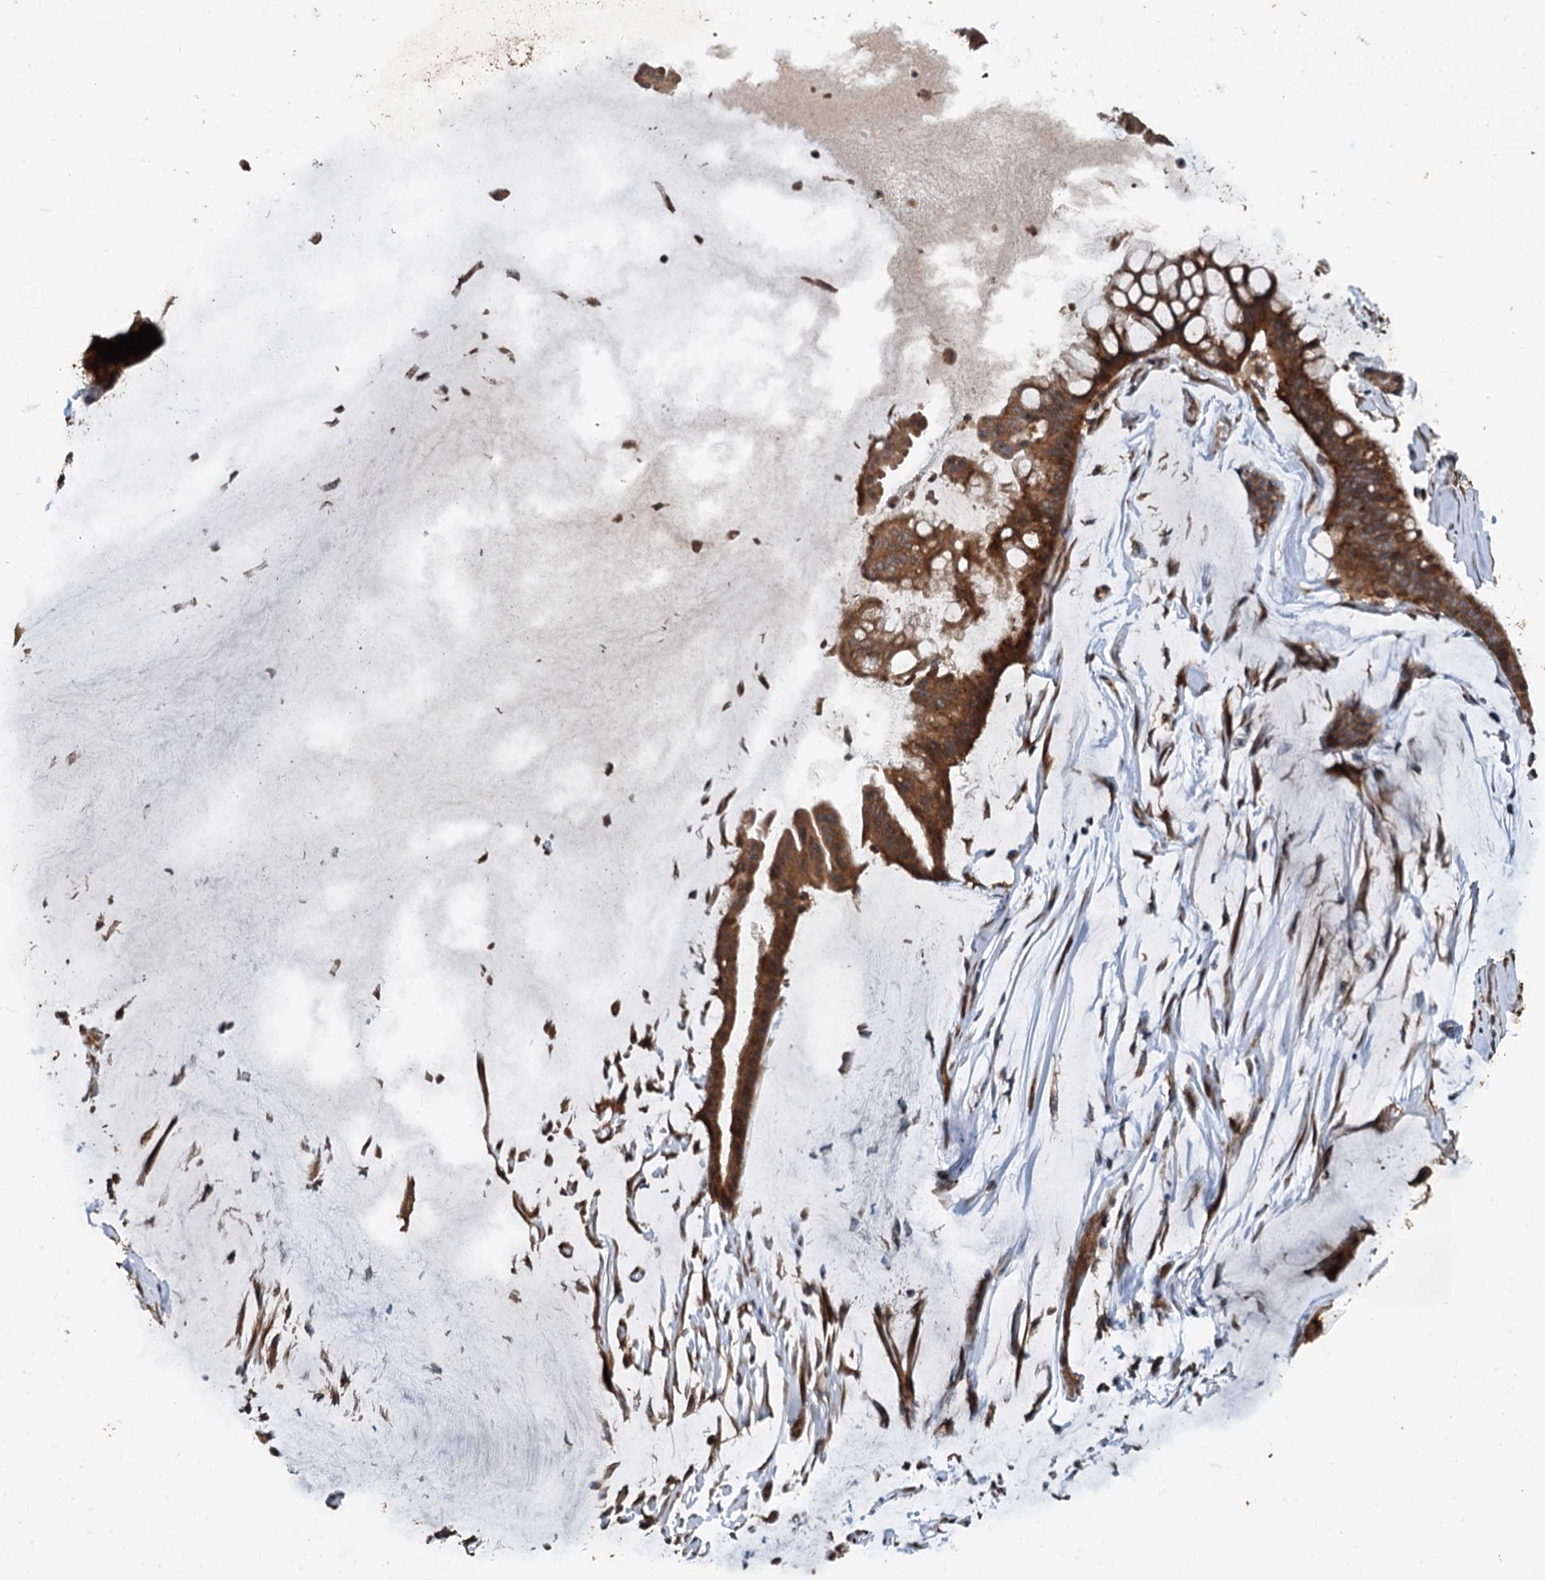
{"staining": {"intensity": "strong", "quantity": ">75%", "location": "cytoplasmic/membranous"}, "tissue": "ovarian cancer", "cell_type": "Tumor cells", "image_type": "cancer", "snomed": [{"axis": "morphology", "description": "Cystadenocarcinoma, mucinous, NOS"}, {"axis": "topography", "description": "Ovary"}], "caption": "Brown immunohistochemical staining in human ovarian mucinous cystadenocarcinoma exhibits strong cytoplasmic/membranous expression in approximately >75% of tumor cells.", "gene": "TEDC1", "patient": {"sex": "female", "age": 73}}